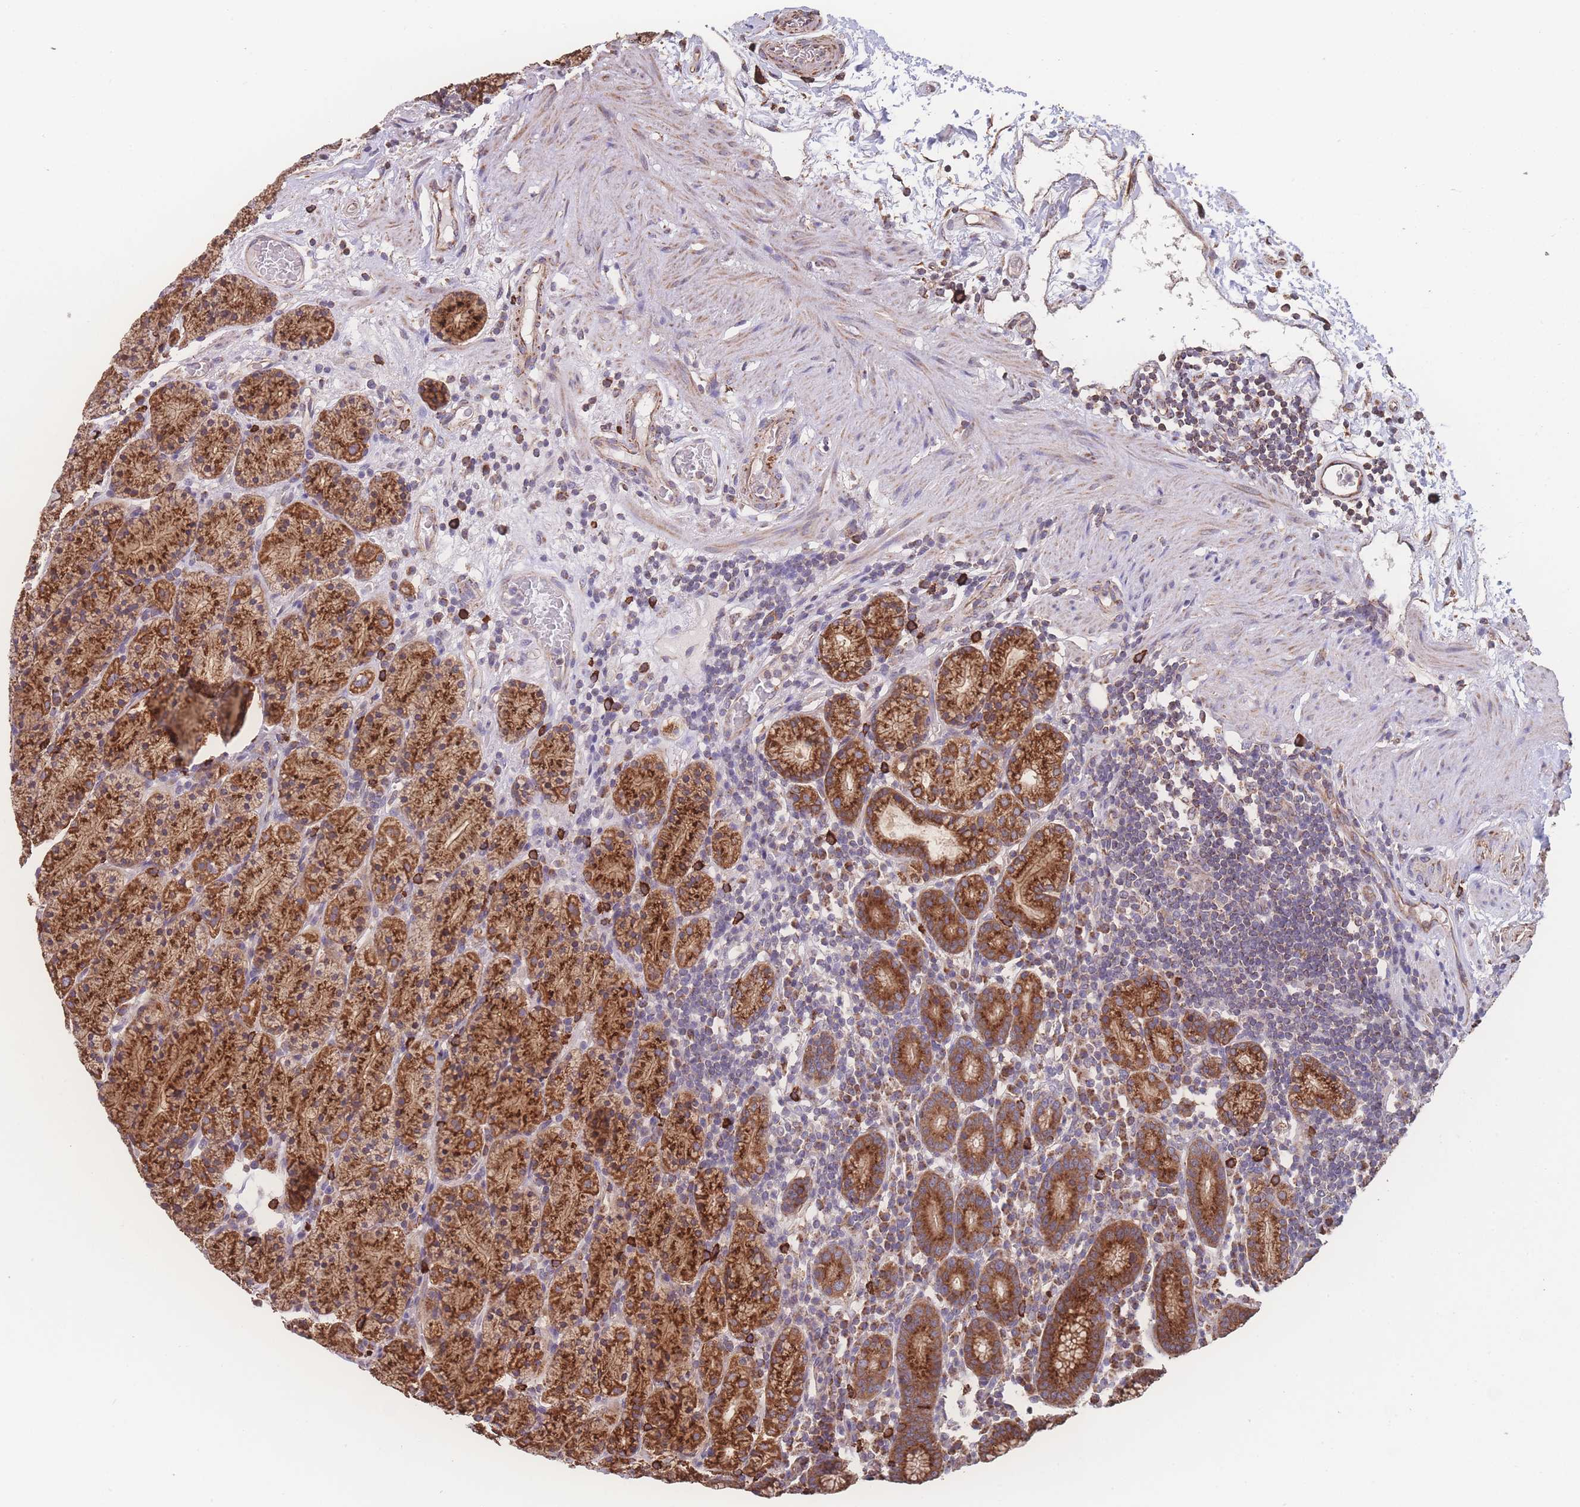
{"staining": {"intensity": "strong", "quantity": ">75%", "location": "cytoplasmic/membranous"}, "tissue": "stomach", "cell_type": "Glandular cells", "image_type": "normal", "snomed": [{"axis": "morphology", "description": "Normal tissue, NOS"}, {"axis": "topography", "description": "Stomach, upper"}, {"axis": "topography", "description": "Stomach"}], "caption": "The immunohistochemical stain shows strong cytoplasmic/membranous staining in glandular cells of benign stomach. The protein is stained brown, and the nuclei are stained in blue (DAB IHC with brightfield microscopy, high magnification).", "gene": "SGSM3", "patient": {"sex": "male", "age": 62}}